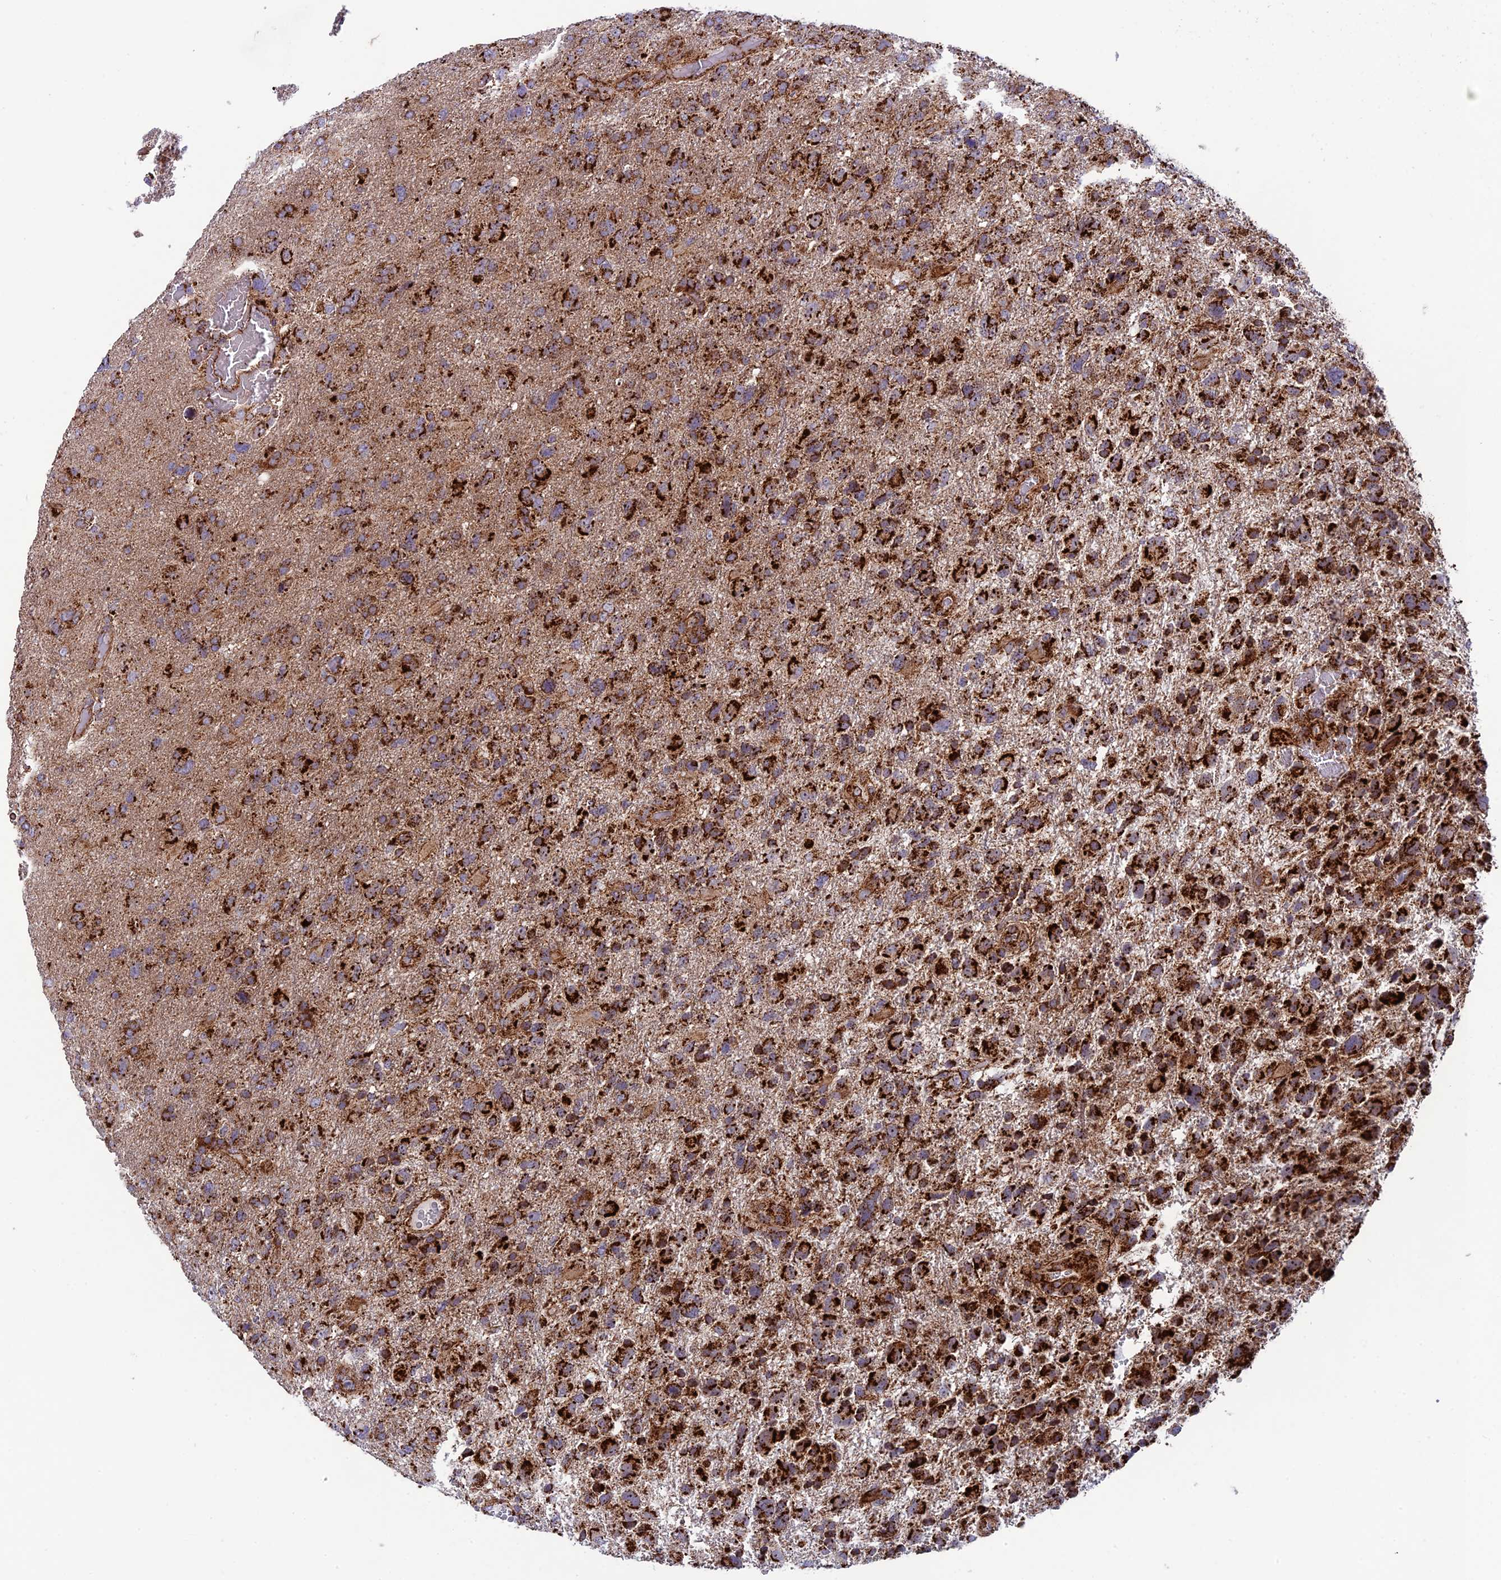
{"staining": {"intensity": "strong", "quantity": ">75%", "location": "cytoplasmic/membranous"}, "tissue": "glioma", "cell_type": "Tumor cells", "image_type": "cancer", "snomed": [{"axis": "morphology", "description": "Glioma, malignant, High grade"}, {"axis": "topography", "description": "Brain"}], "caption": "Malignant glioma (high-grade) stained with a protein marker exhibits strong staining in tumor cells.", "gene": "MRPS18B", "patient": {"sex": "male", "age": 61}}